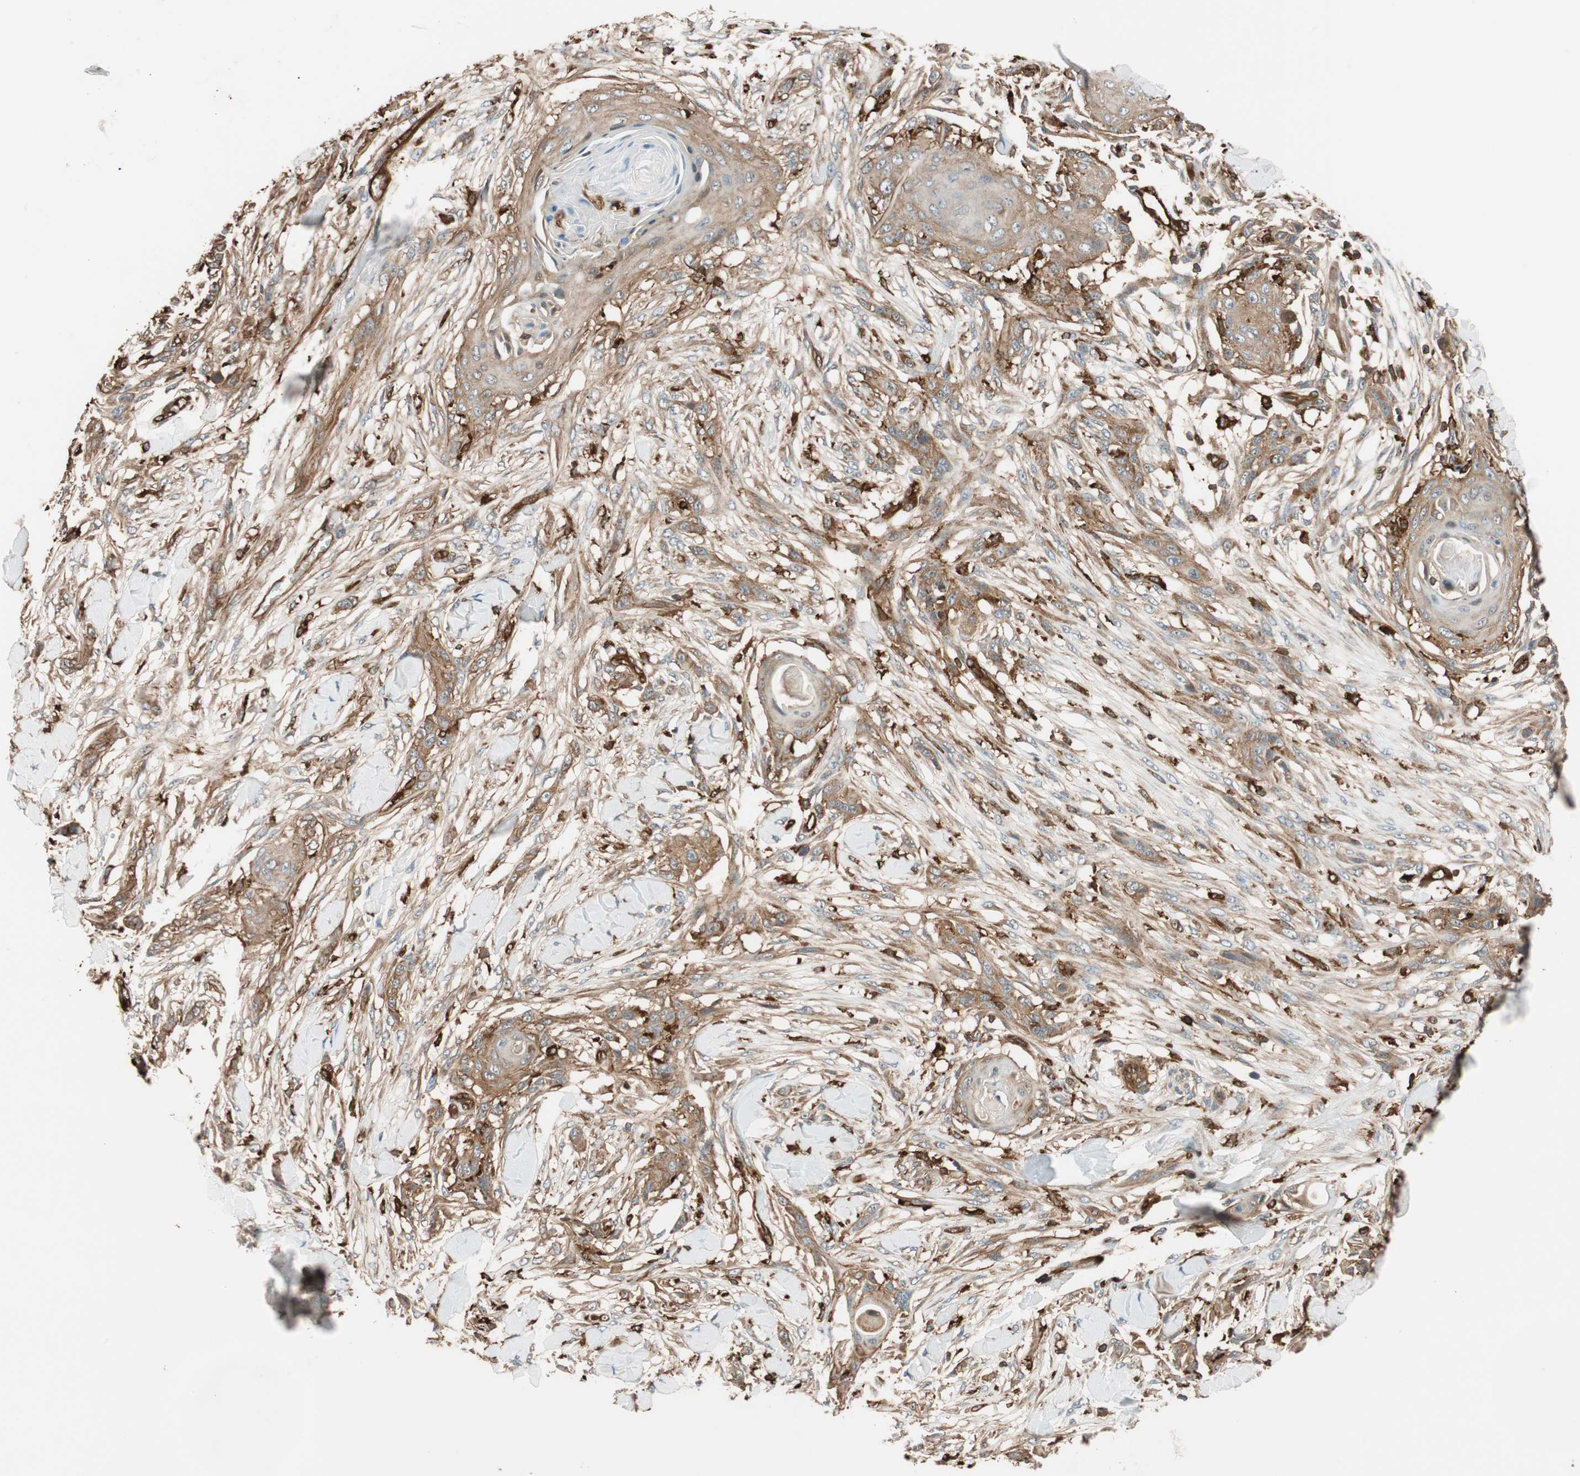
{"staining": {"intensity": "moderate", "quantity": ">75%", "location": "cytoplasmic/membranous"}, "tissue": "skin cancer", "cell_type": "Tumor cells", "image_type": "cancer", "snomed": [{"axis": "morphology", "description": "Squamous cell carcinoma, NOS"}, {"axis": "topography", "description": "Skin"}], "caption": "A photomicrograph of human skin cancer (squamous cell carcinoma) stained for a protein exhibits moderate cytoplasmic/membranous brown staining in tumor cells.", "gene": "VASP", "patient": {"sex": "female", "age": 59}}